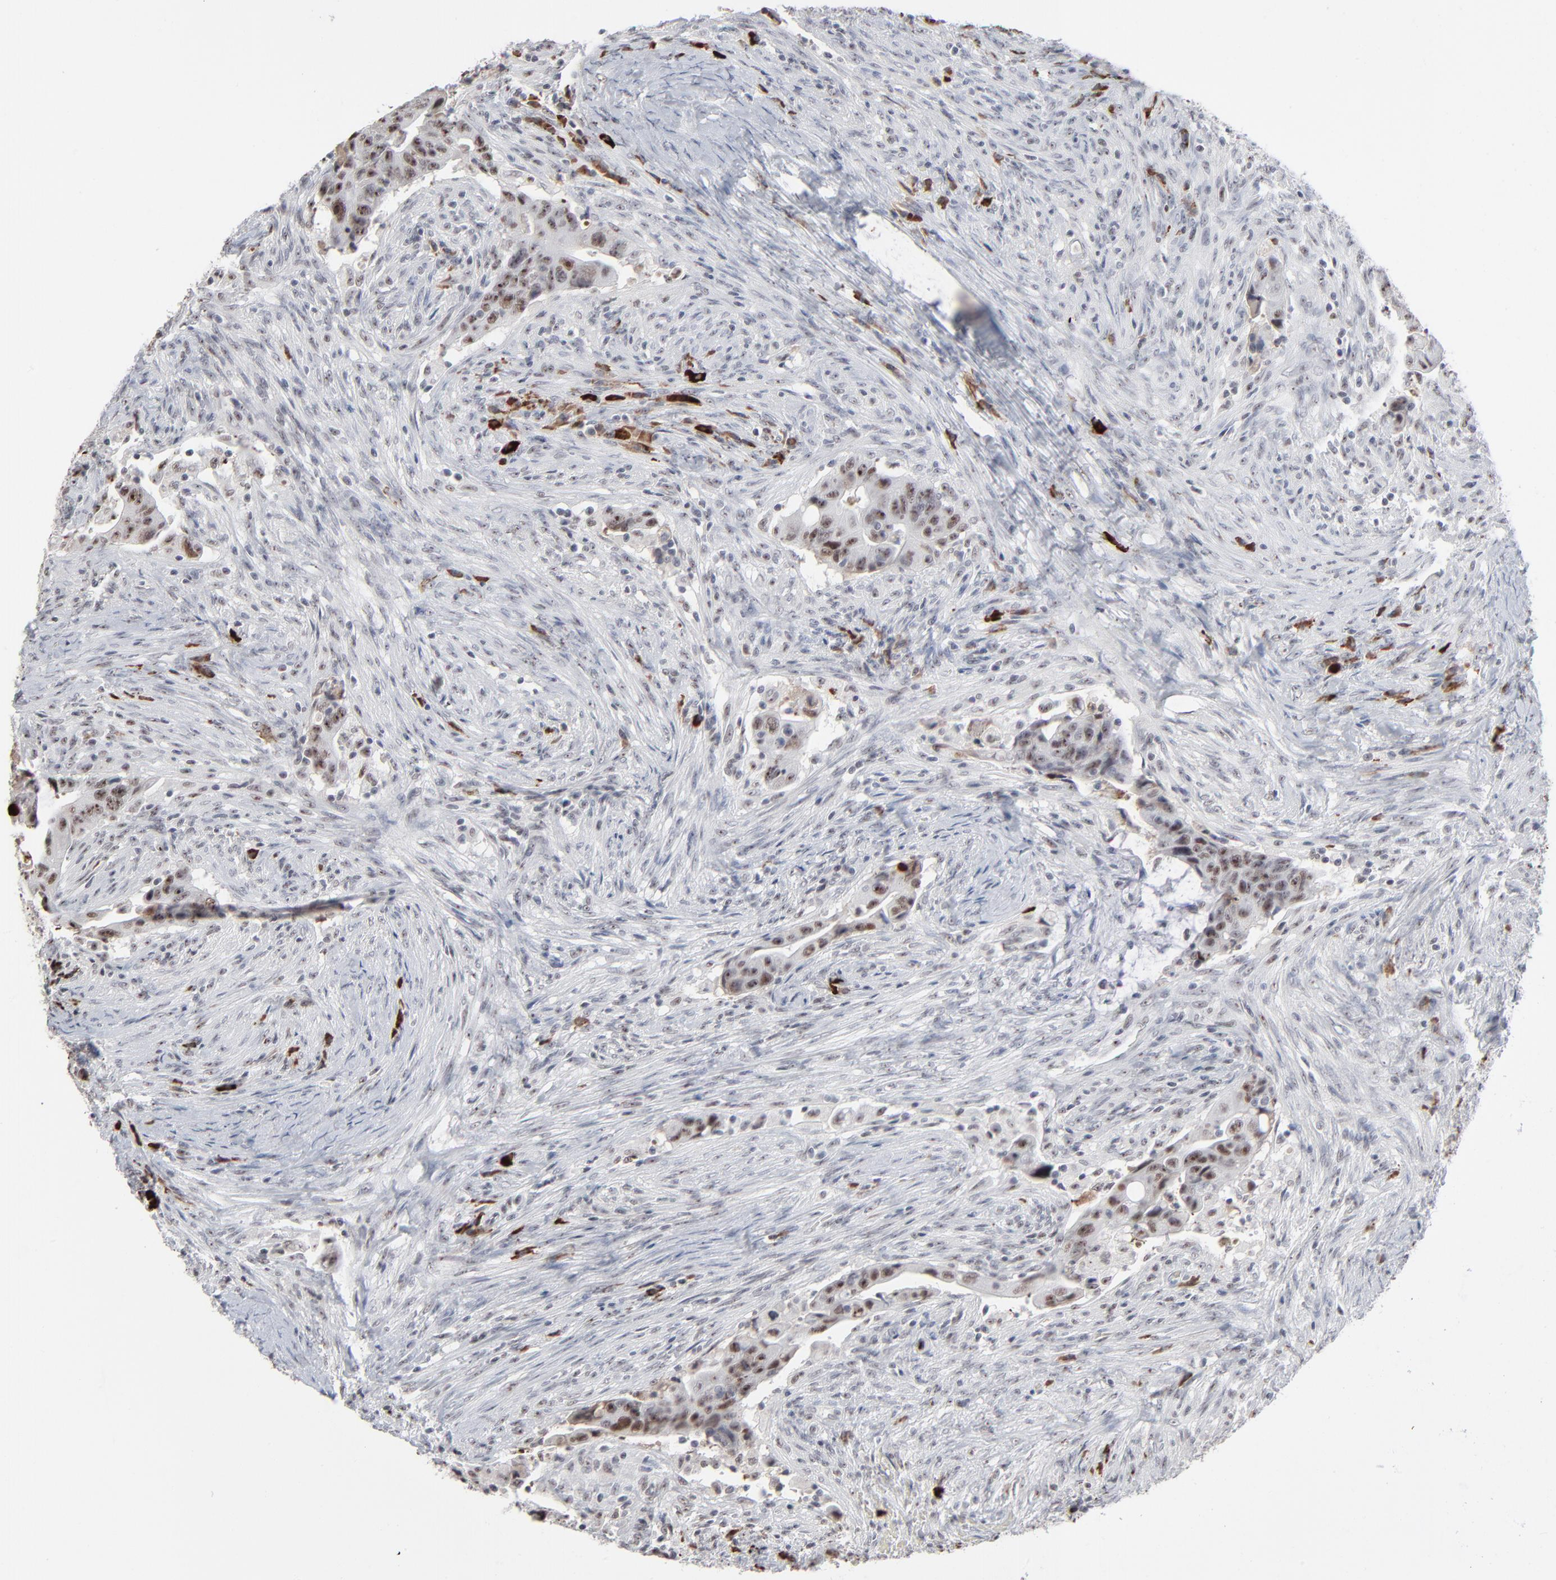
{"staining": {"intensity": "moderate", "quantity": ">75%", "location": "nuclear"}, "tissue": "colorectal cancer", "cell_type": "Tumor cells", "image_type": "cancer", "snomed": [{"axis": "morphology", "description": "Adenocarcinoma, NOS"}, {"axis": "topography", "description": "Rectum"}], "caption": "A histopathology image of human colorectal cancer stained for a protein shows moderate nuclear brown staining in tumor cells.", "gene": "MPHOSPH6", "patient": {"sex": "female", "age": 71}}